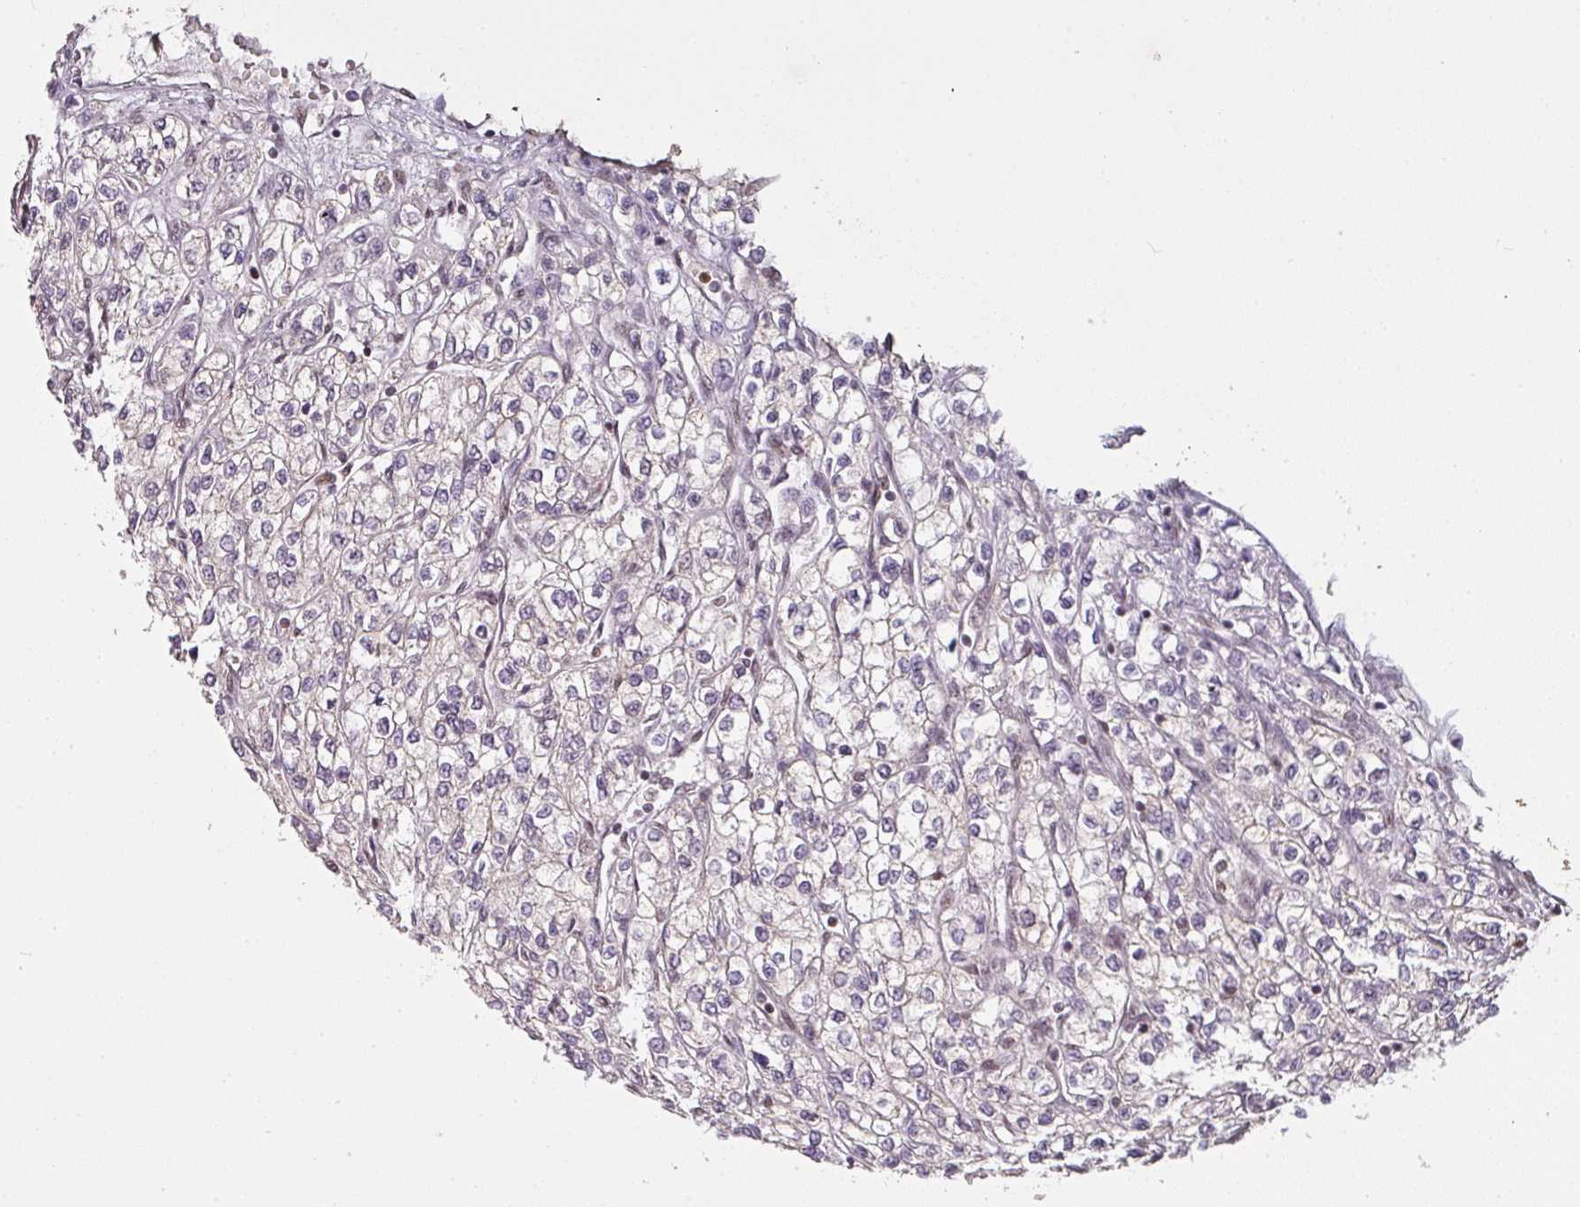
{"staining": {"intensity": "negative", "quantity": "none", "location": "none"}, "tissue": "renal cancer", "cell_type": "Tumor cells", "image_type": "cancer", "snomed": [{"axis": "morphology", "description": "Adenocarcinoma, NOS"}, {"axis": "topography", "description": "Kidney"}], "caption": "DAB immunohistochemical staining of human renal cancer (adenocarcinoma) displays no significant positivity in tumor cells. (Immunohistochemistry, brightfield microscopy, high magnification).", "gene": "GPRIN2", "patient": {"sex": "male", "age": 80}}